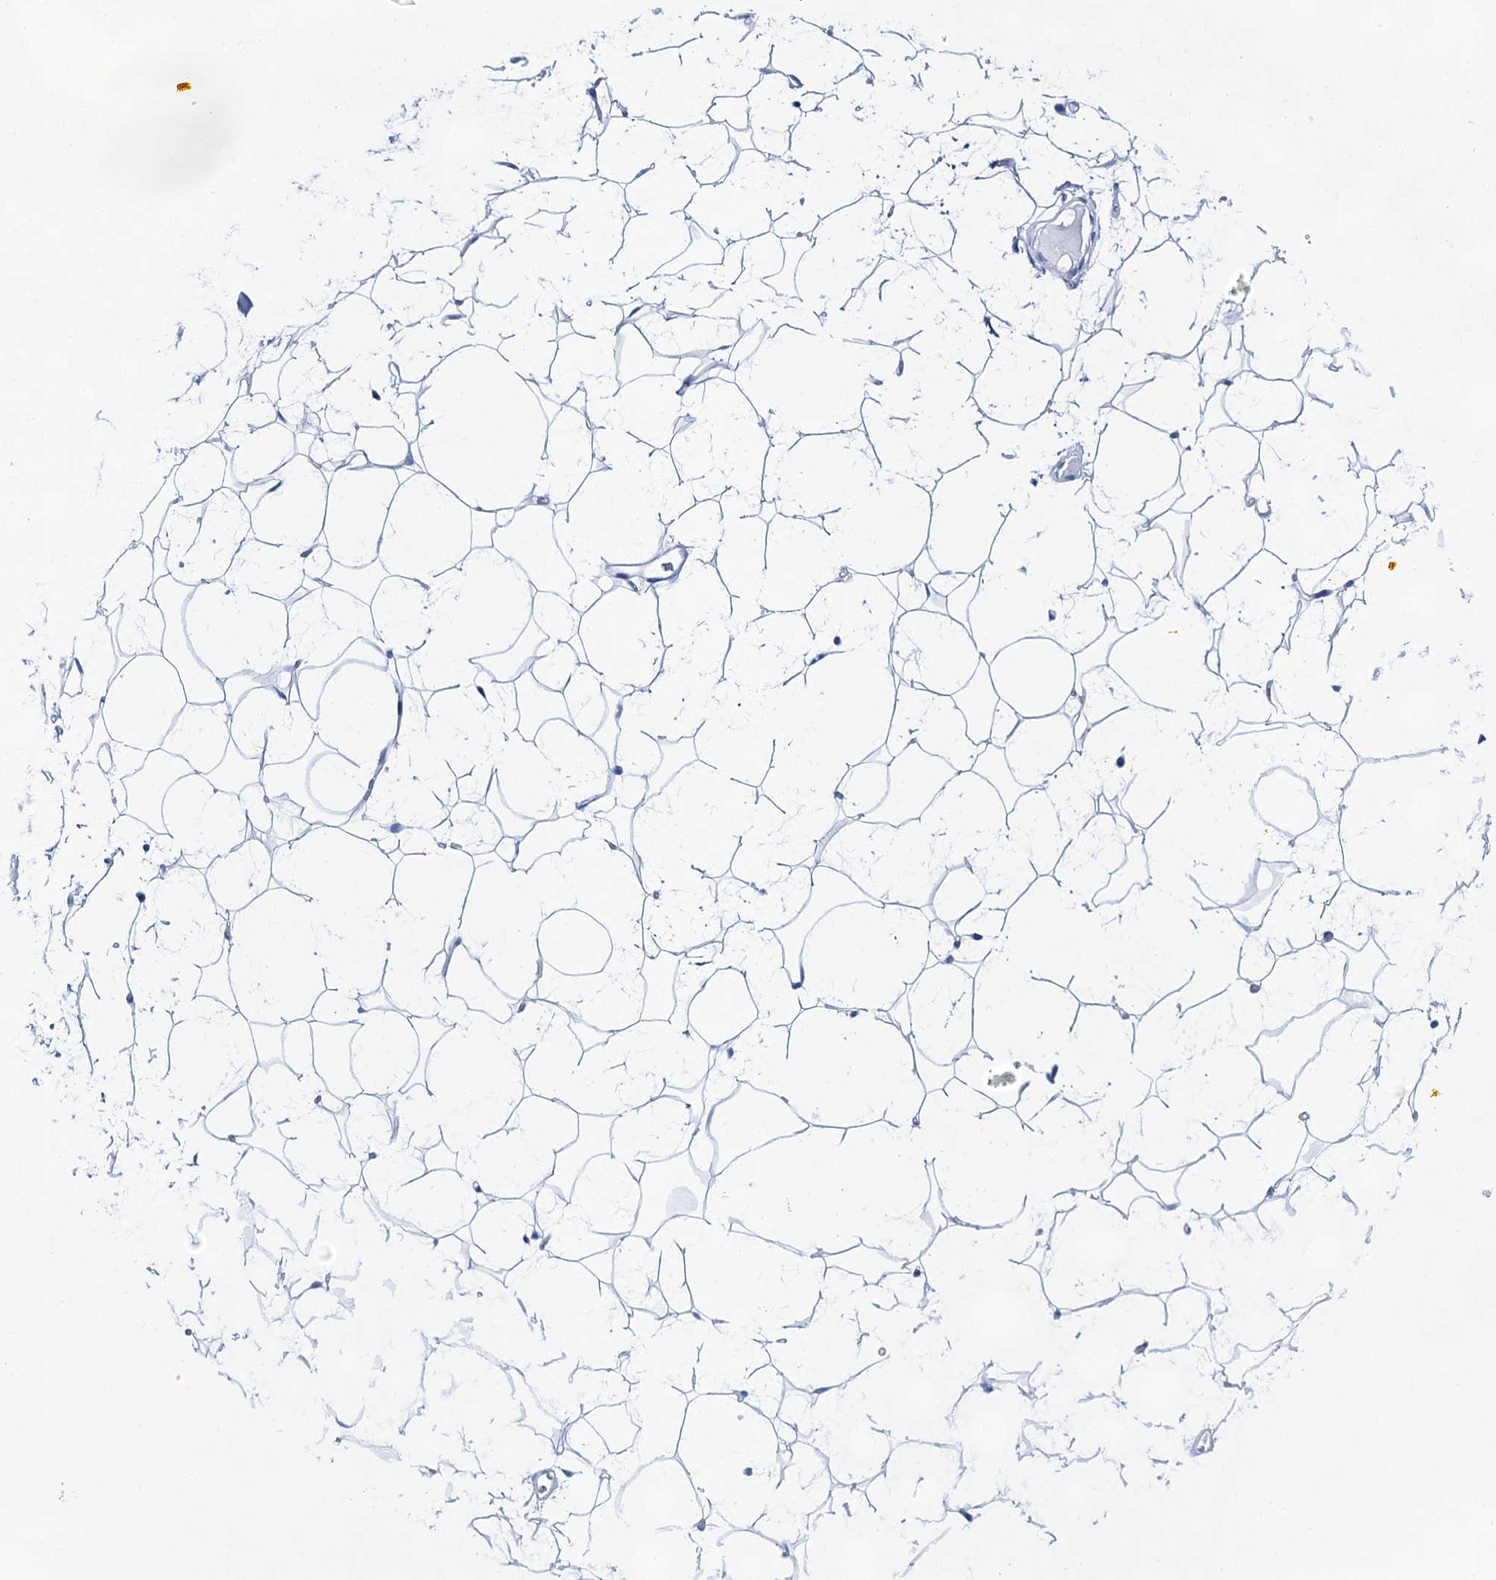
{"staining": {"intensity": "negative", "quantity": "none", "location": "none"}, "tissue": "adipose tissue", "cell_type": "Adipocytes", "image_type": "normal", "snomed": [{"axis": "morphology", "description": "Normal tissue, NOS"}, {"axis": "topography", "description": "Breast"}], "caption": "Adipocytes show no significant protein staining in benign adipose tissue. The staining was performed using DAB to visualize the protein expression in brown, while the nuclei were stained in blue with hematoxylin (Magnification: 20x).", "gene": "LALBA", "patient": {"sex": "female", "age": 26}}